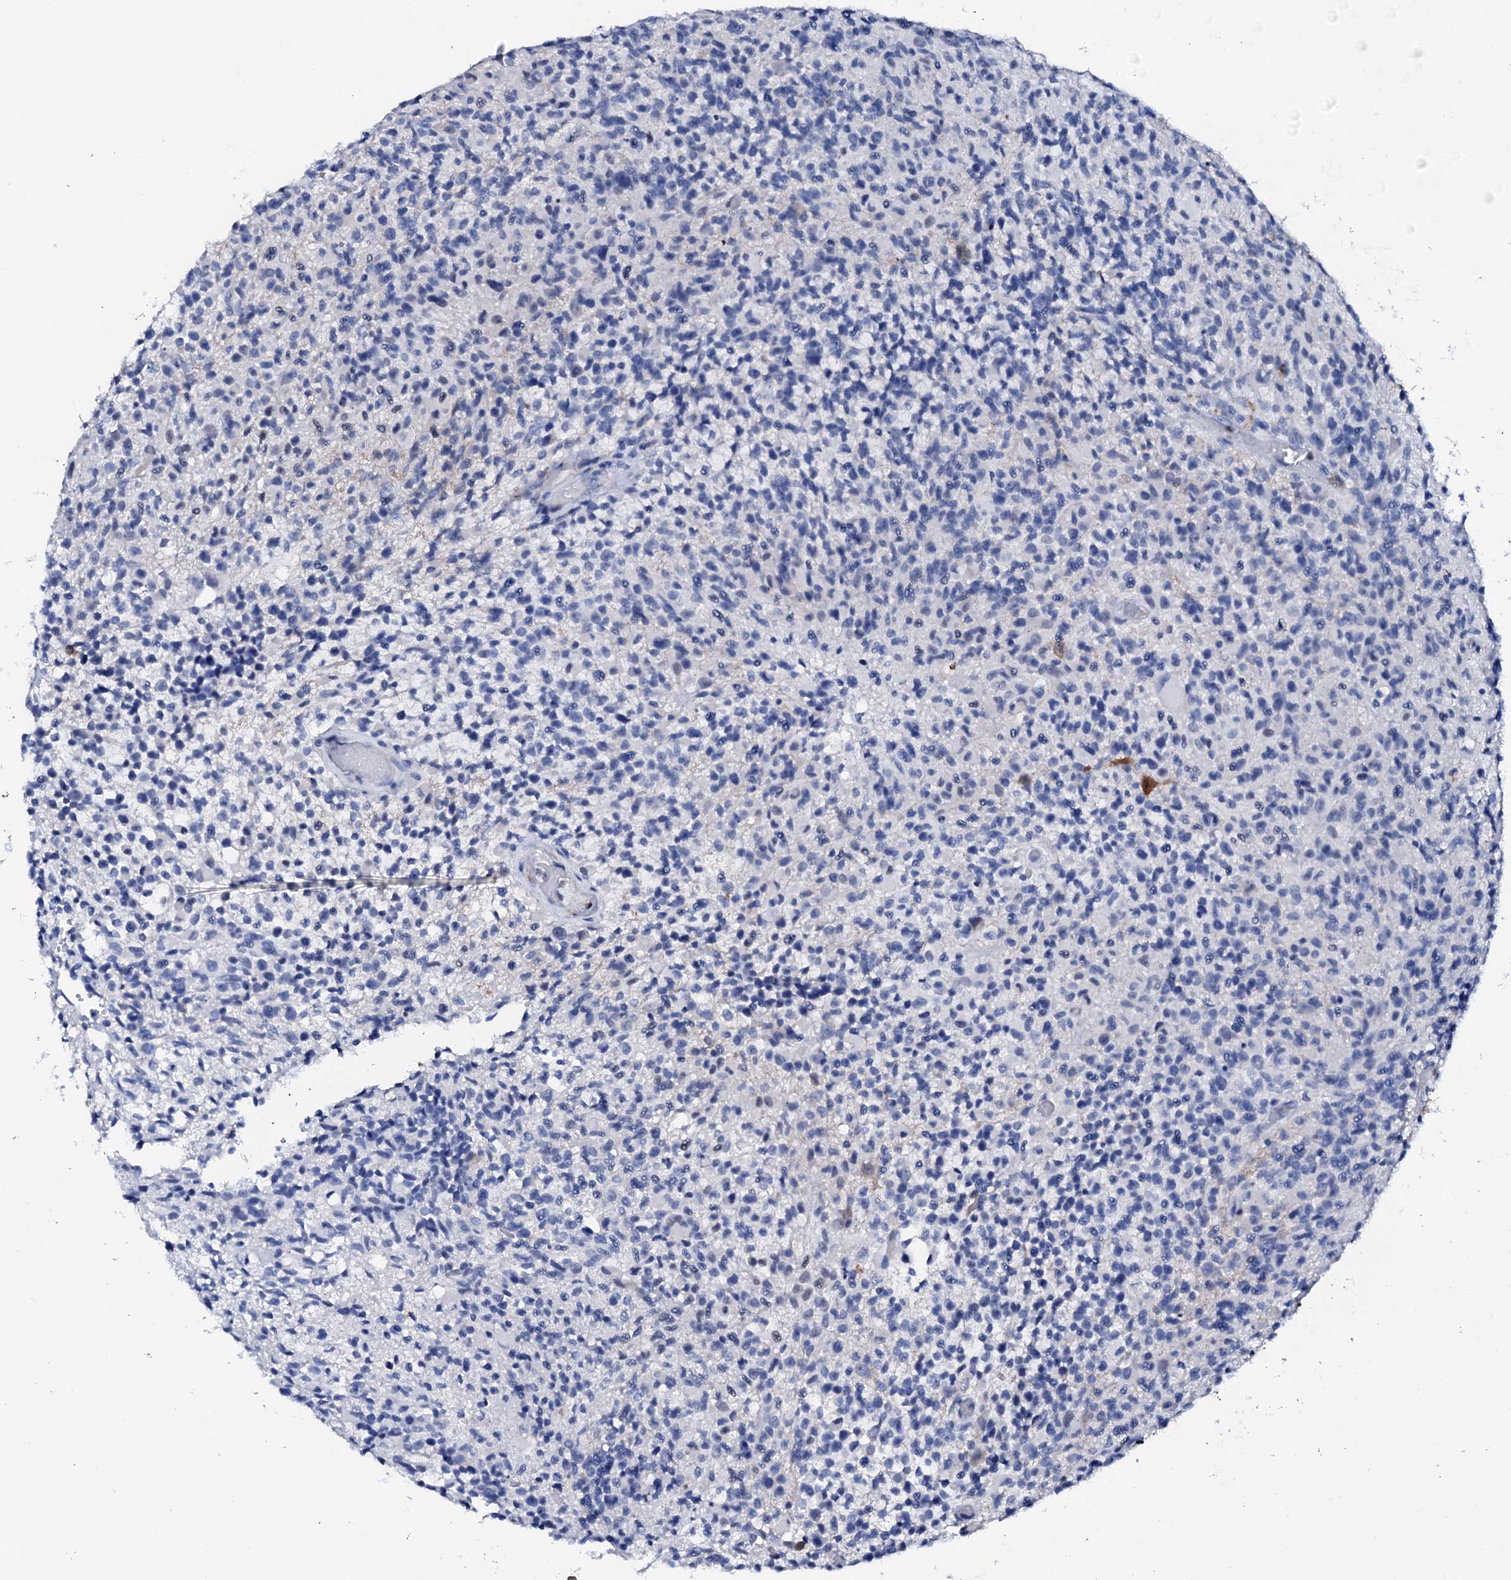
{"staining": {"intensity": "negative", "quantity": "none", "location": "none"}, "tissue": "glioma", "cell_type": "Tumor cells", "image_type": "cancer", "snomed": [{"axis": "morphology", "description": "Glioma, malignant, High grade"}, {"axis": "morphology", "description": "Glioblastoma, NOS"}, {"axis": "topography", "description": "Brain"}], "caption": "This is a micrograph of immunohistochemistry (IHC) staining of glioma, which shows no expression in tumor cells.", "gene": "NRIP2", "patient": {"sex": "male", "age": 60}}